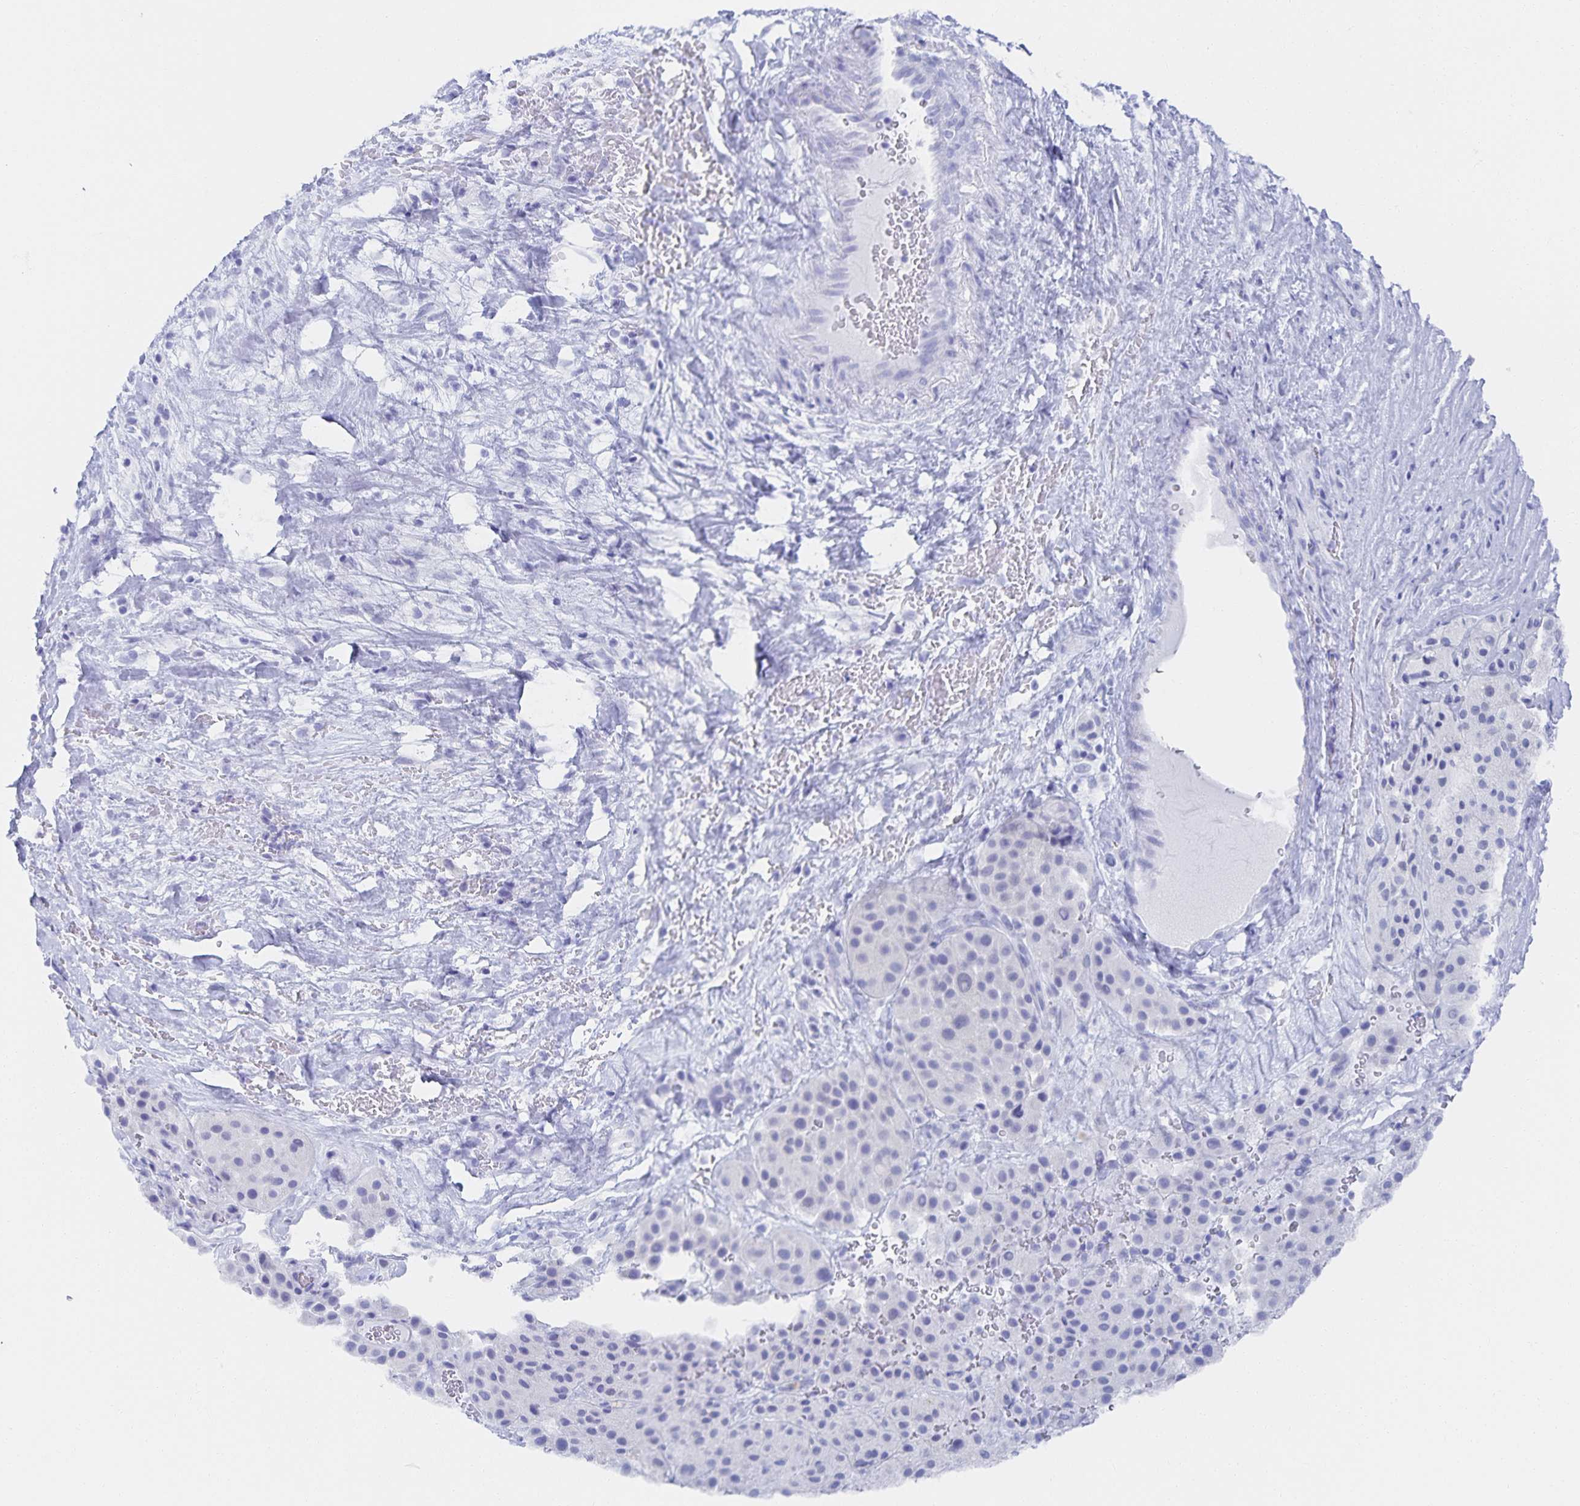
{"staining": {"intensity": "negative", "quantity": "none", "location": "none"}, "tissue": "melanoma", "cell_type": "Tumor cells", "image_type": "cancer", "snomed": [{"axis": "morphology", "description": "Malignant melanoma, Metastatic site"}, {"axis": "topography", "description": "Smooth muscle"}], "caption": "The image displays no significant positivity in tumor cells of malignant melanoma (metastatic site). The staining is performed using DAB brown chromogen with nuclei counter-stained in using hematoxylin.", "gene": "SNTN", "patient": {"sex": "male", "age": 41}}